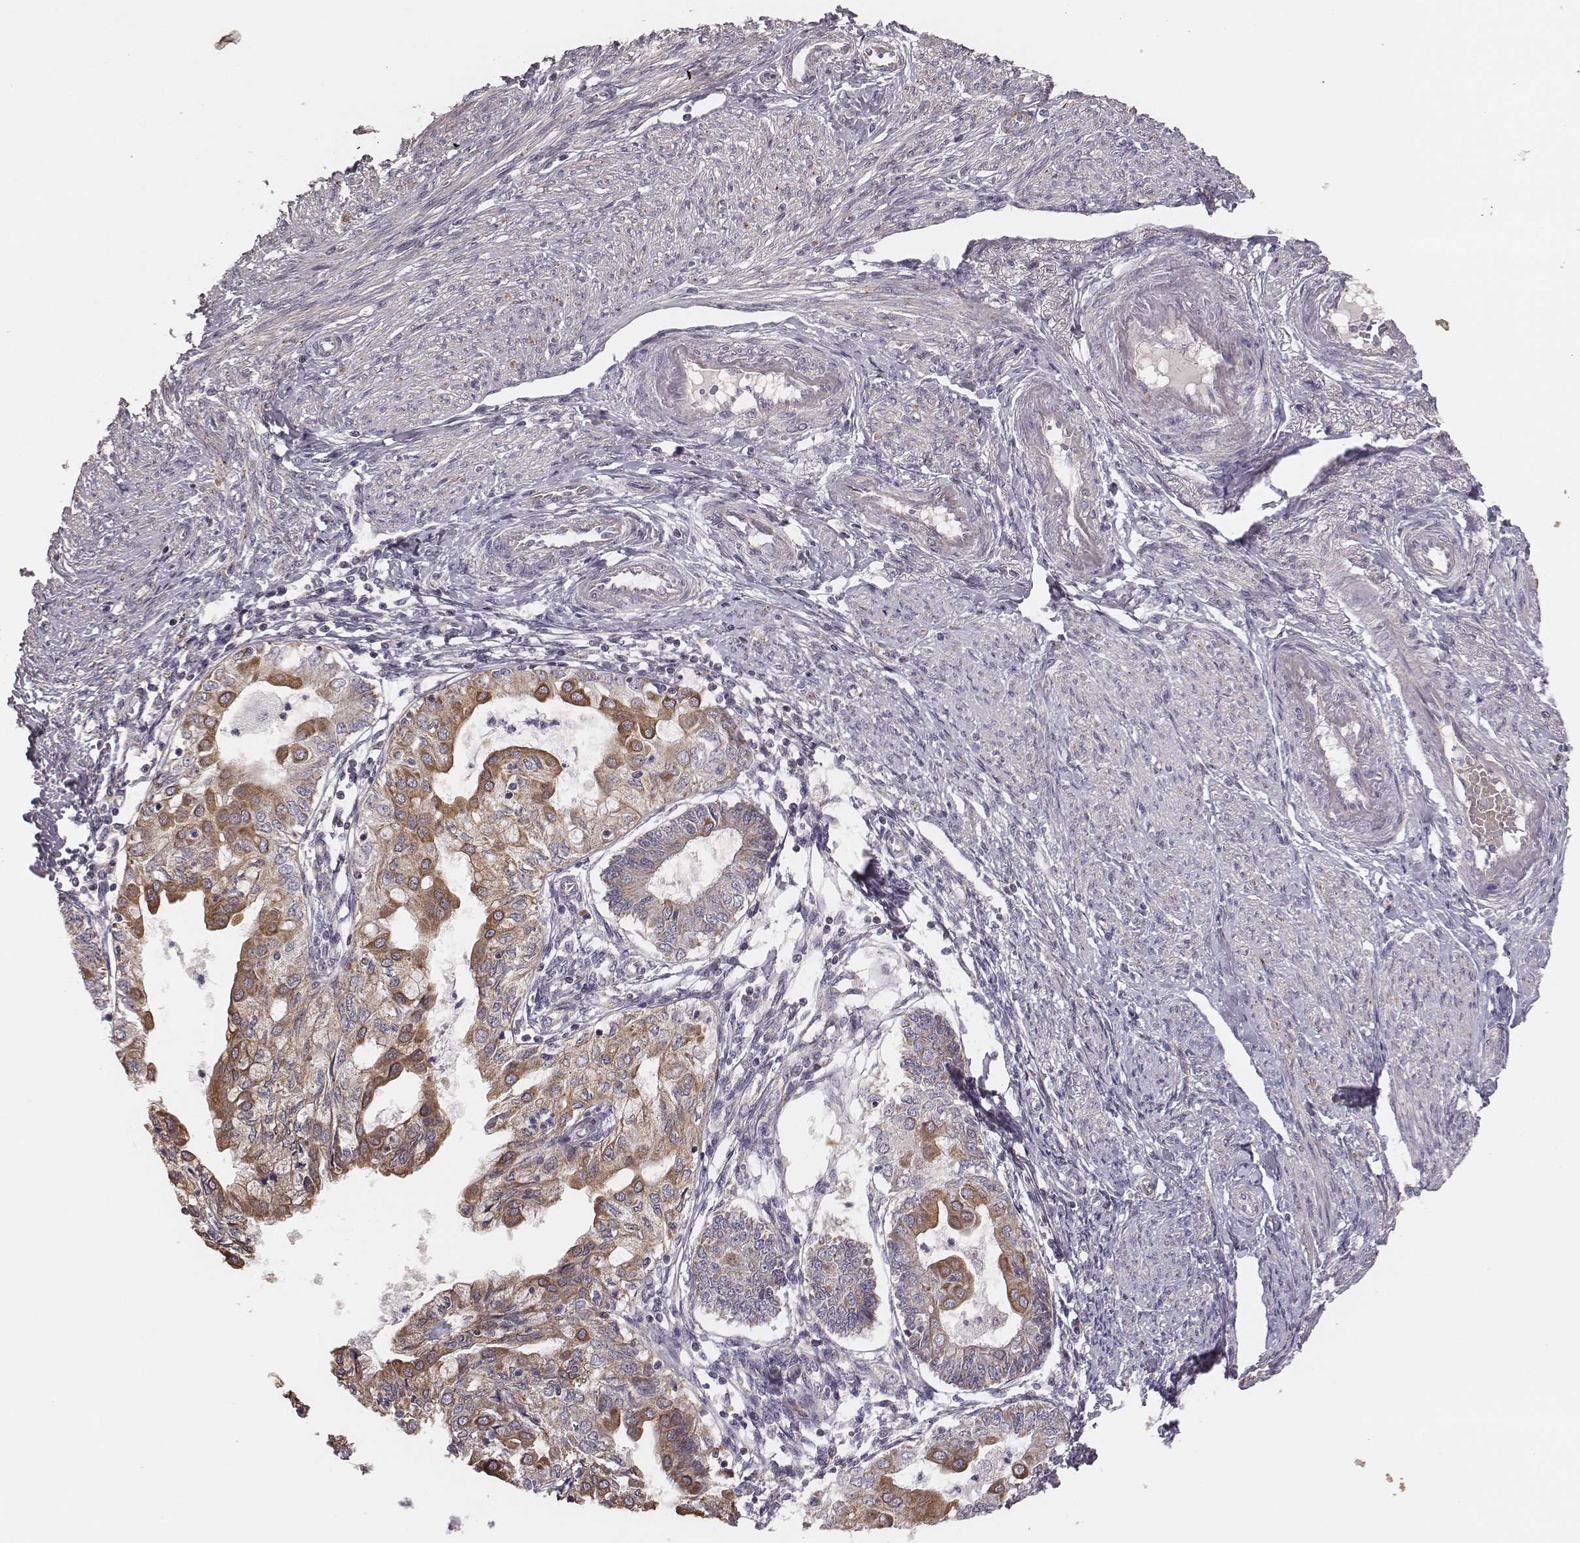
{"staining": {"intensity": "moderate", "quantity": "25%-75%", "location": "cytoplasmic/membranous"}, "tissue": "endometrial cancer", "cell_type": "Tumor cells", "image_type": "cancer", "snomed": [{"axis": "morphology", "description": "Adenocarcinoma, NOS"}, {"axis": "topography", "description": "Endometrium"}], "caption": "High-power microscopy captured an immunohistochemistry (IHC) micrograph of endometrial adenocarcinoma, revealing moderate cytoplasmic/membranous expression in approximately 25%-75% of tumor cells. The protein of interest is shown in brown color, while the nuclei are stained blue.", "gene": "HAVCR1", "patient": {"sex": "female", "age": 68}}